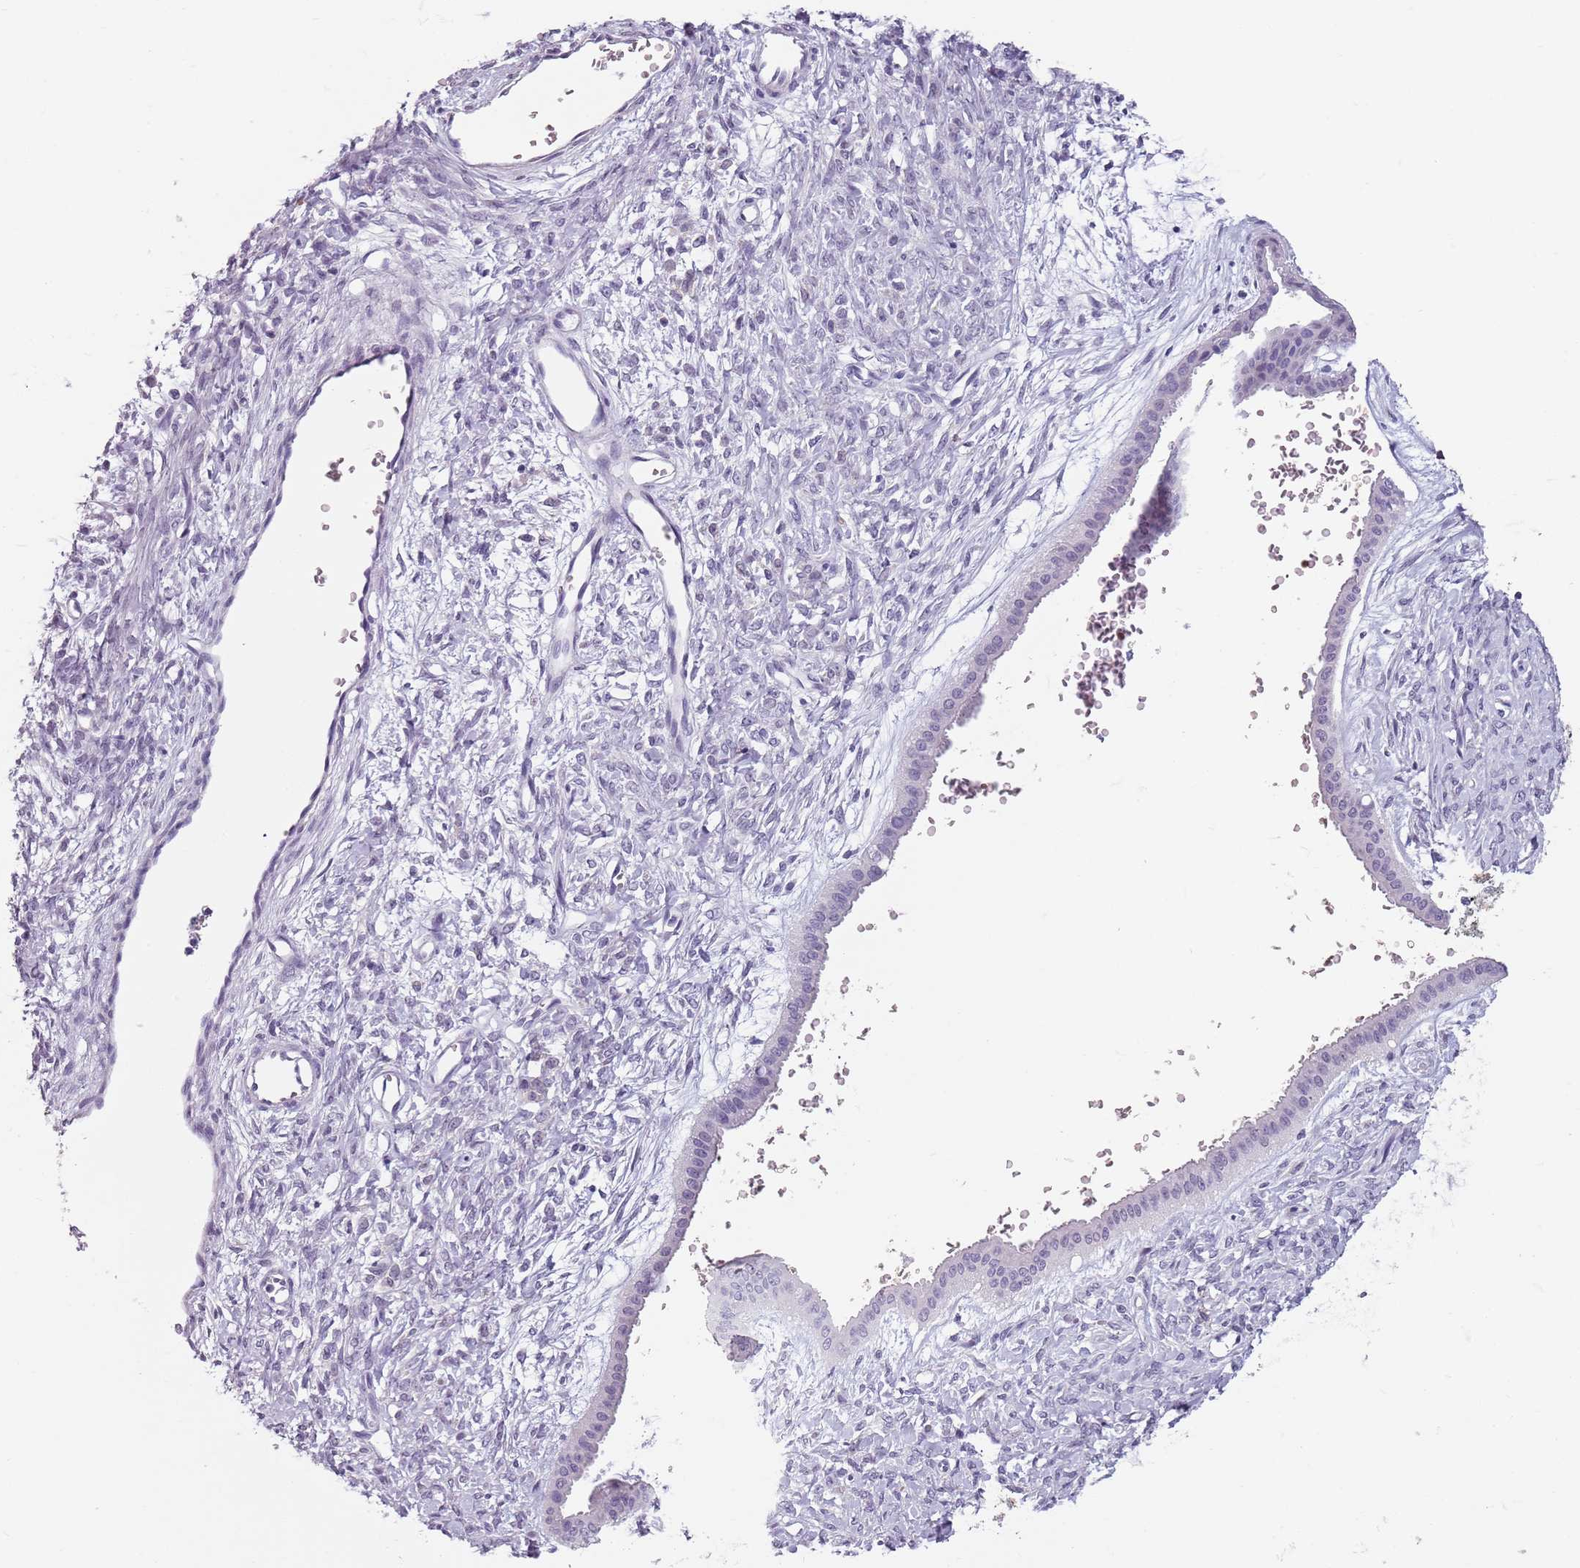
{"staining": {"intensity": "negative", "quantity": "none", "location": "none"}, "tissue": "ovarian cancer", "cell_type": "Tumor cells", "image_type": "cancer", "snomed": [{"axis": "morphology", "description": "Cystadenocarcinoma, mucinous, NOS"}, {"axis": "topography", "description": "Ovary"}], "caption": "Photomicrograph shows no significant protein positivity in tumor cells of ovarian cancer.", "gene": "SPESP1", "patient": {"sex": "female", "age": 73}}